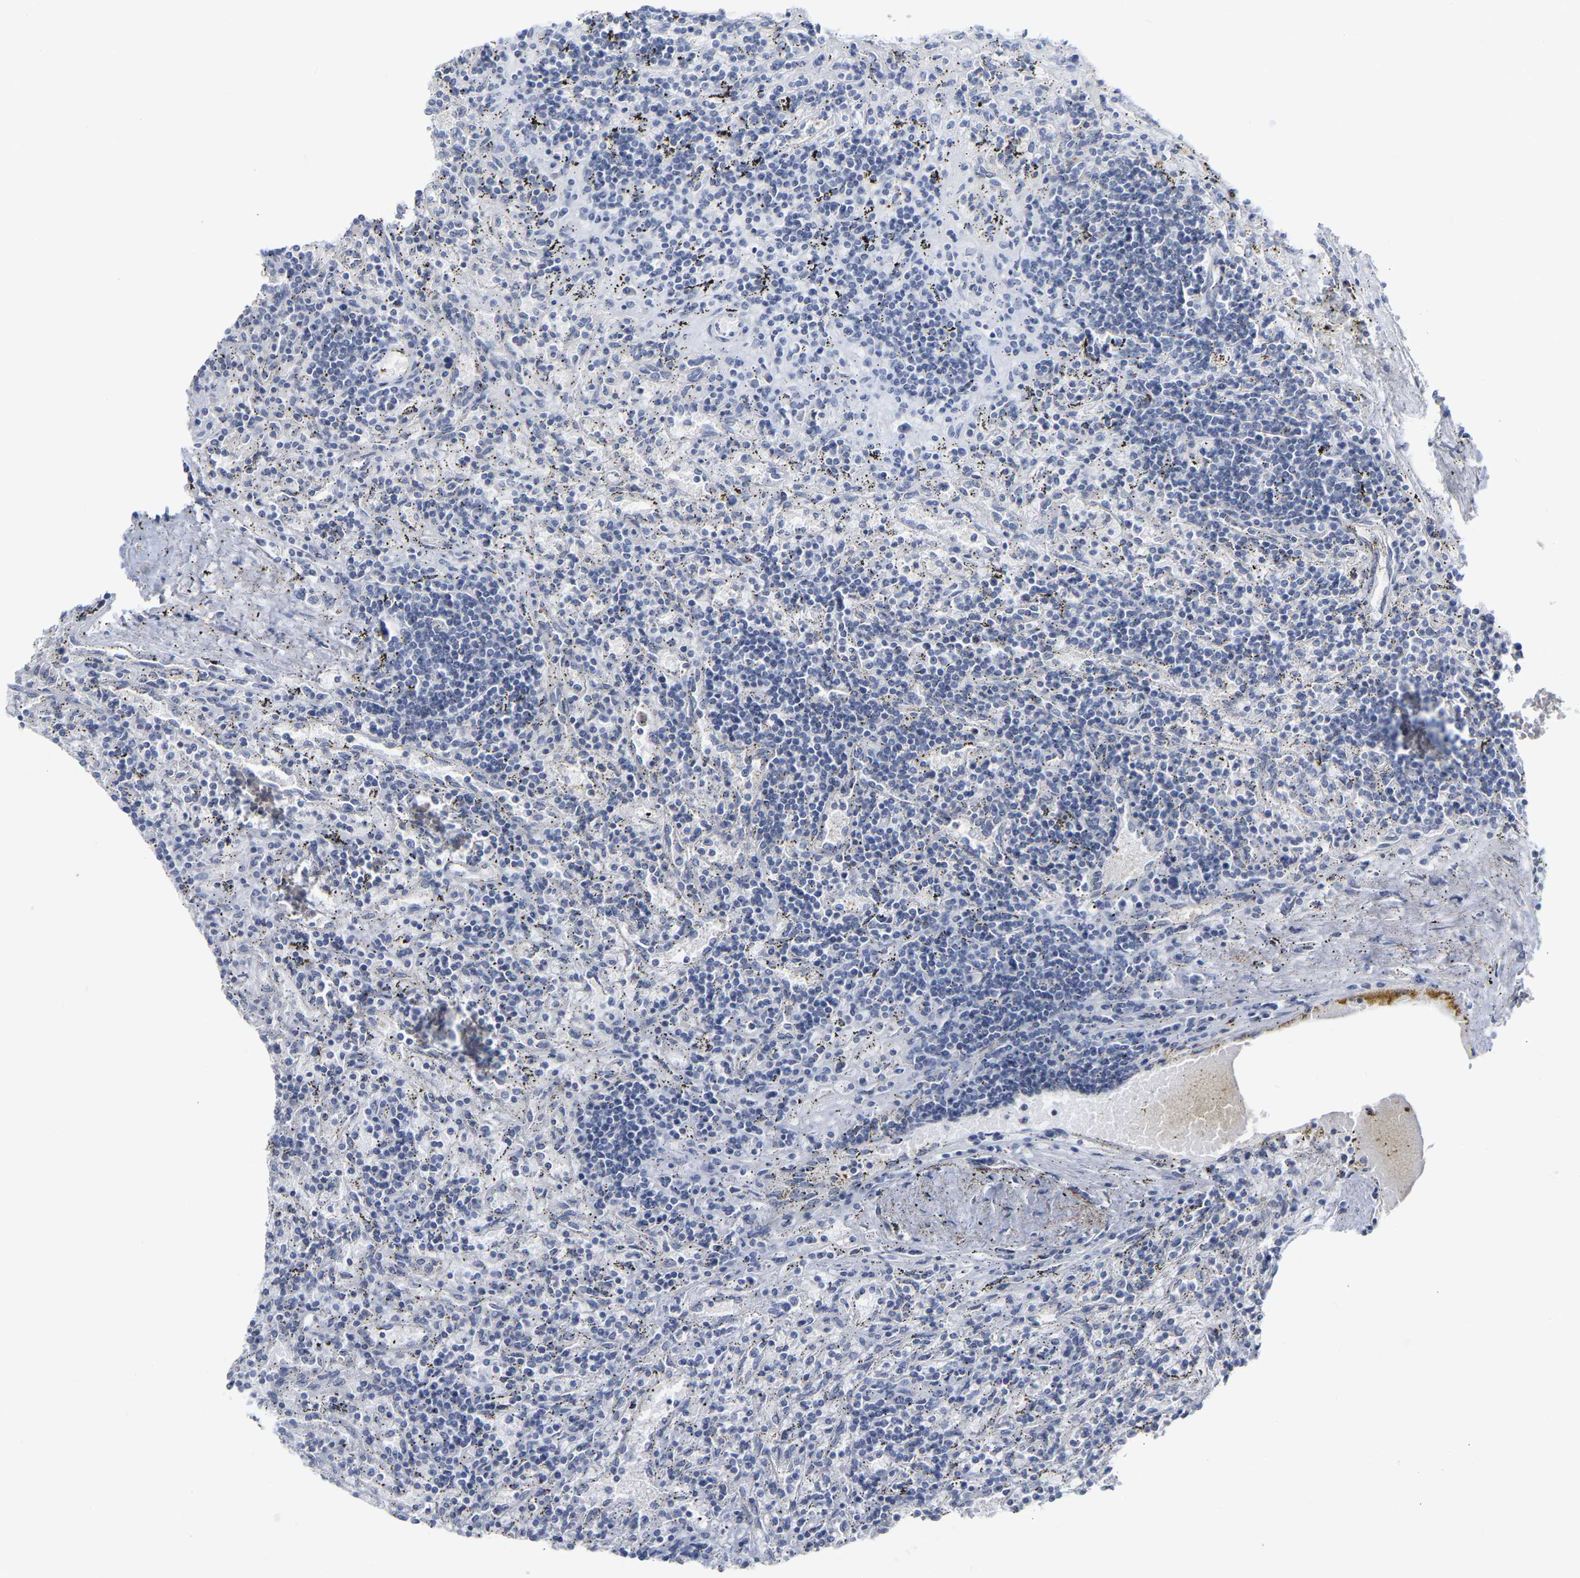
{"staining": {"intensity": "negative", "quantity": "none", "location": "none"}, "tissue": "lymphoma", "cell_type": "Tumor cells", "image_type": "cancer", "snomed": [{"axis": "morphology", "description": "Malignant lymphoma, non-Hodgkin's type, Low grade"}, {"axis": "topography", "description": "Spleen"}], "caption": "Human lymphoma stained for a protein using IHC exhibits no staining in tumor cells.", "gene": "KRT76", "patient": {"sex": "male", "age": 76}}